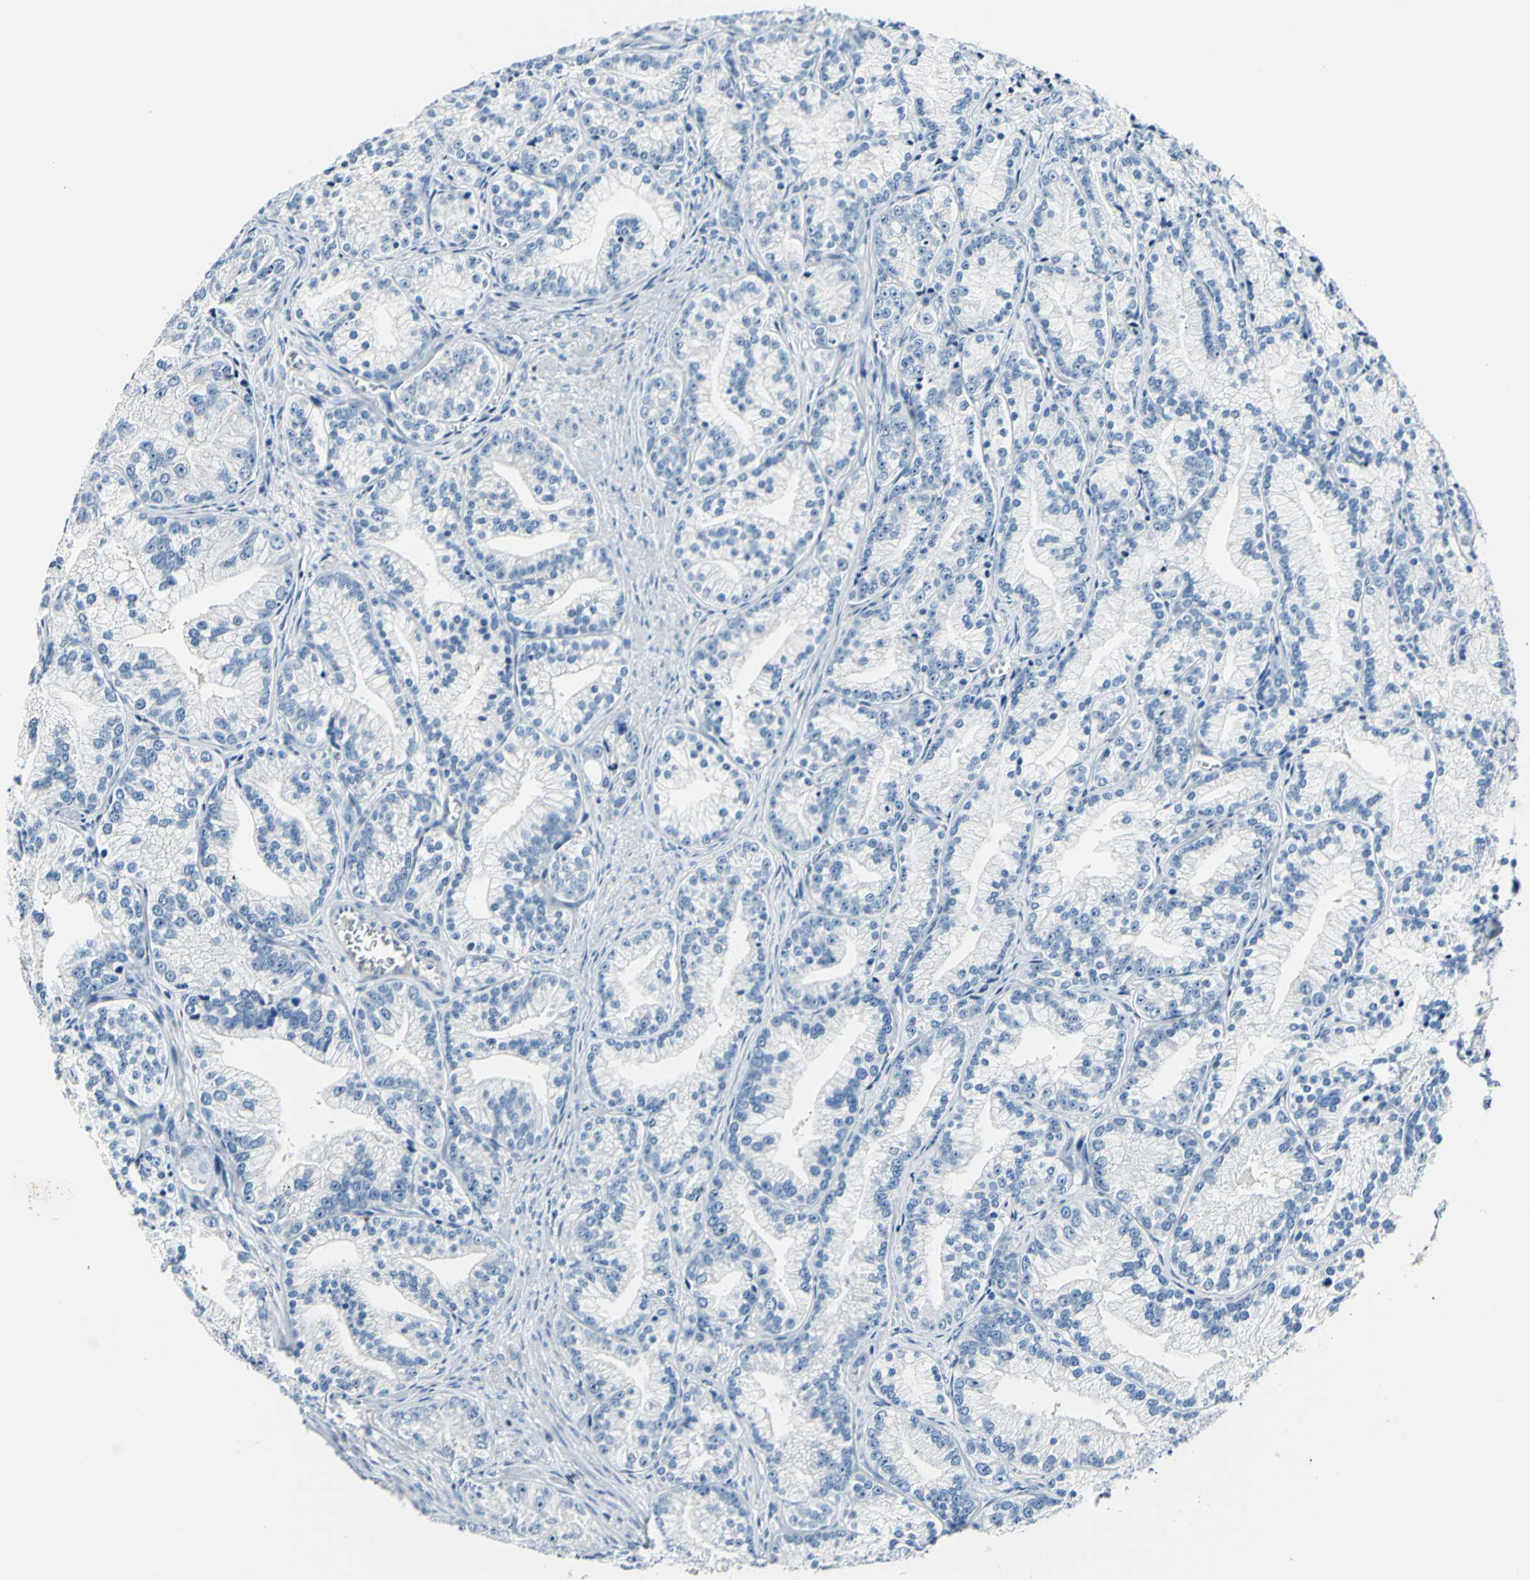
{"staining": {"intensity": "negative", "quantity": "none", "location": "none"}, "tissue": "prostate cancer", "cell_type": "Tumor cells", "image_type": "cancer", "snomed": [{"axis": "morphology", "description": "Adenocarcinoma, Low grade"}, {"axis": "topography", "description": "Prostate"}], "caption": "Immunohistochemistry (IHC) of human prostate cancer (adenocarcinoma (low-grade)) shows no expression in tumor cells. (Immunohistochemistry (IHC), brightfield microscopy, high magnification).", "gene": "COL6A3", "patient": {"sex": "male", "age": 89}}